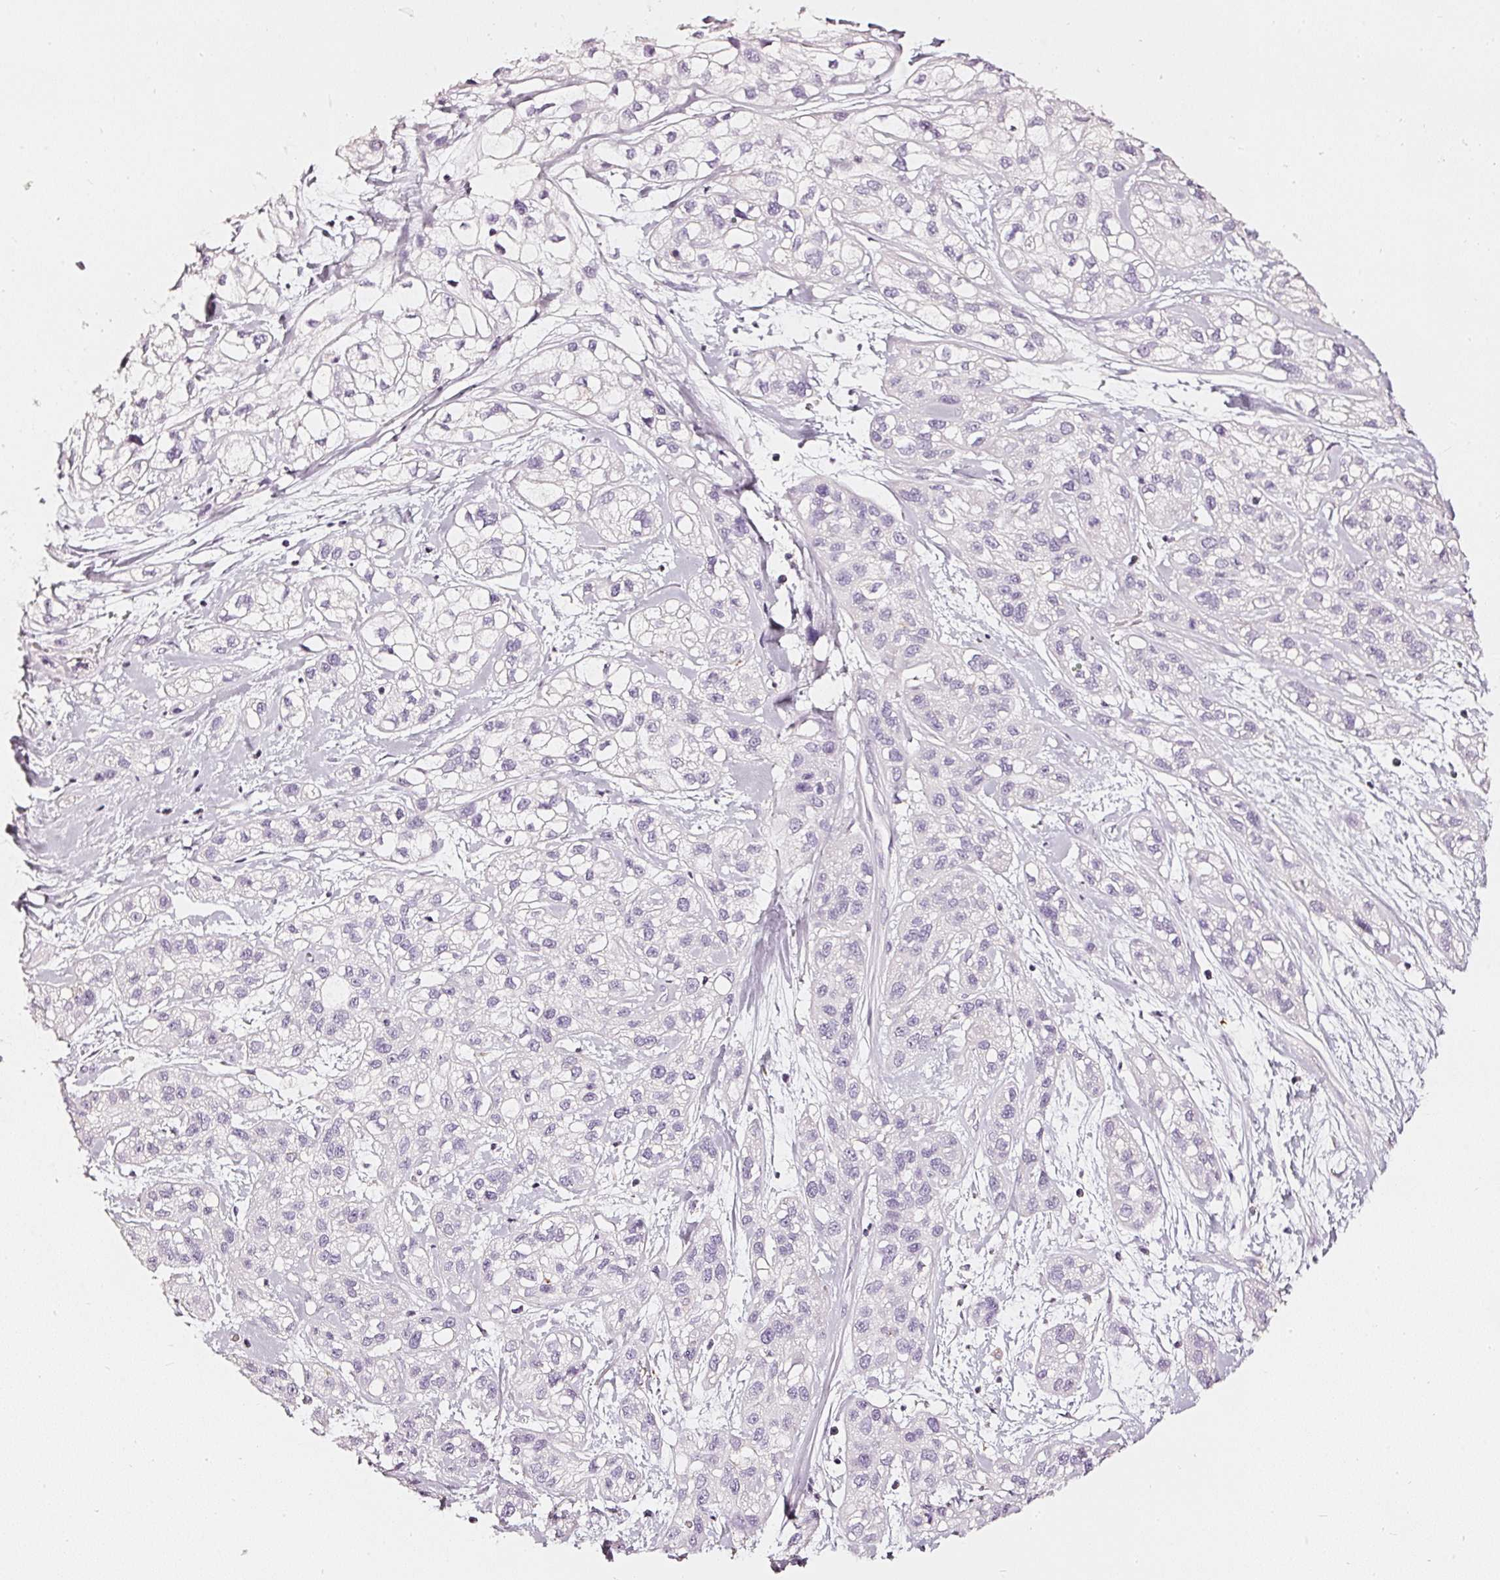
{"staining": {"intensity": "negative", "quantity": "none", "location": "none"}, "tissue": "skin cancer", "cell_type": "Tumor cells", "image_type": "cancer", "snomed": [{"axis": "morphology", "description": "Squamous cell carcinoma, NOS"}, {"axis": "topography", "description": "Skin"}], "caption": "There is no significant staining in tumor cells of skin cancer (squamous cell carcinoma). Nuclei are stained in blue.", "gene": "CNP", "patient": {"sex": "male", "age": 82}}